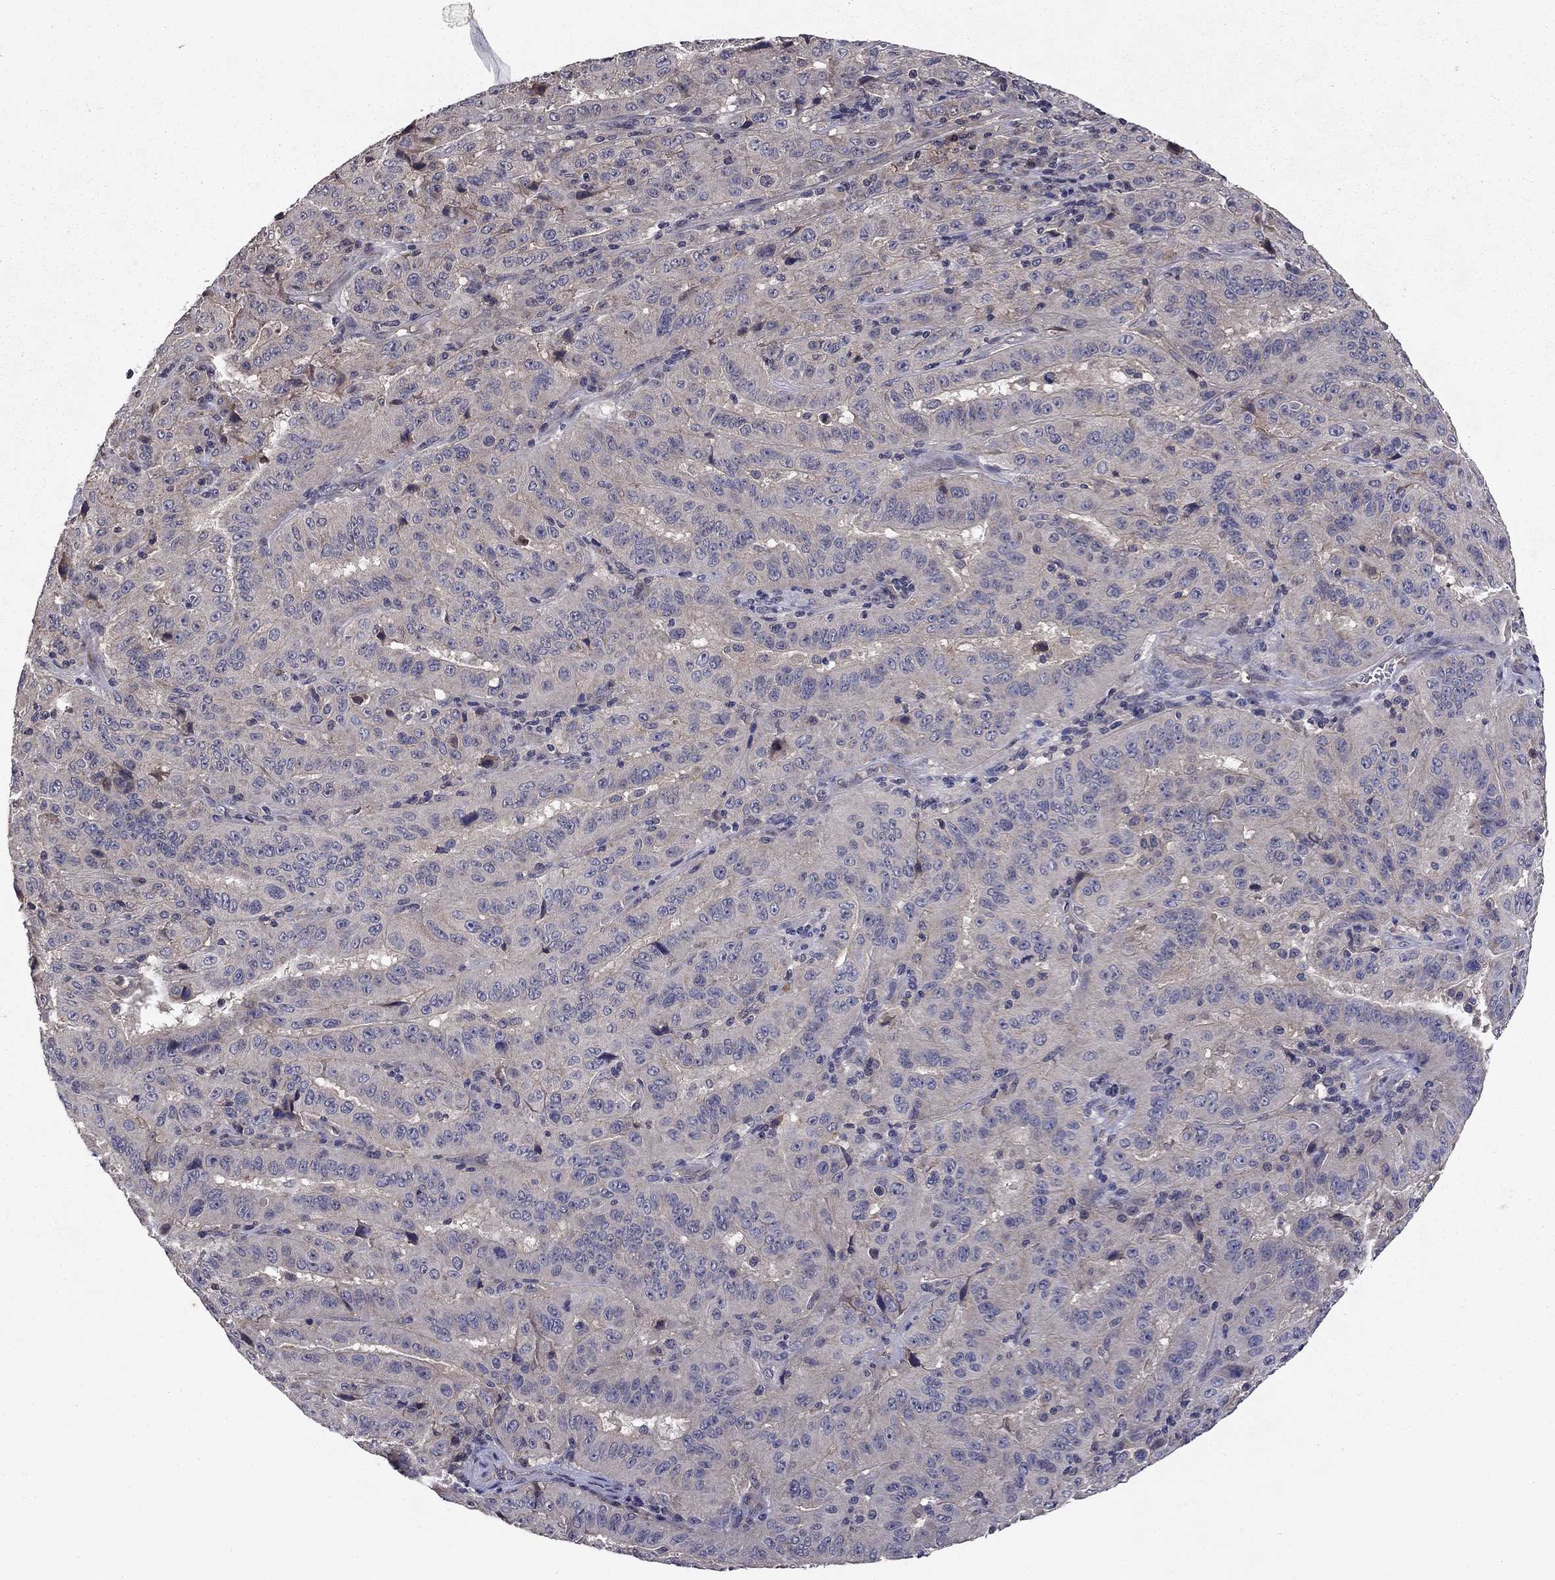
{"staining": {"intensity": "weak", "quantity": "<25%", "location": "cytoplasmic/membranous"}, "tissue": "pancreatic cancer", "cell_type": "Tumor cells", "image_type": "cancer", "snomed": [{"axis": "morphology", "description": "Adenocarcinoma, NOS"}, {"axis": "topography", "description": "Pancreas"}], "caption": "Pancreatic cancer (adenocarcinoma) stained for a protein using immunohistochemistry displays no positivity tumor cells.", "gene": "PROS1", "patient": {"sex": "male", "age": 63}}